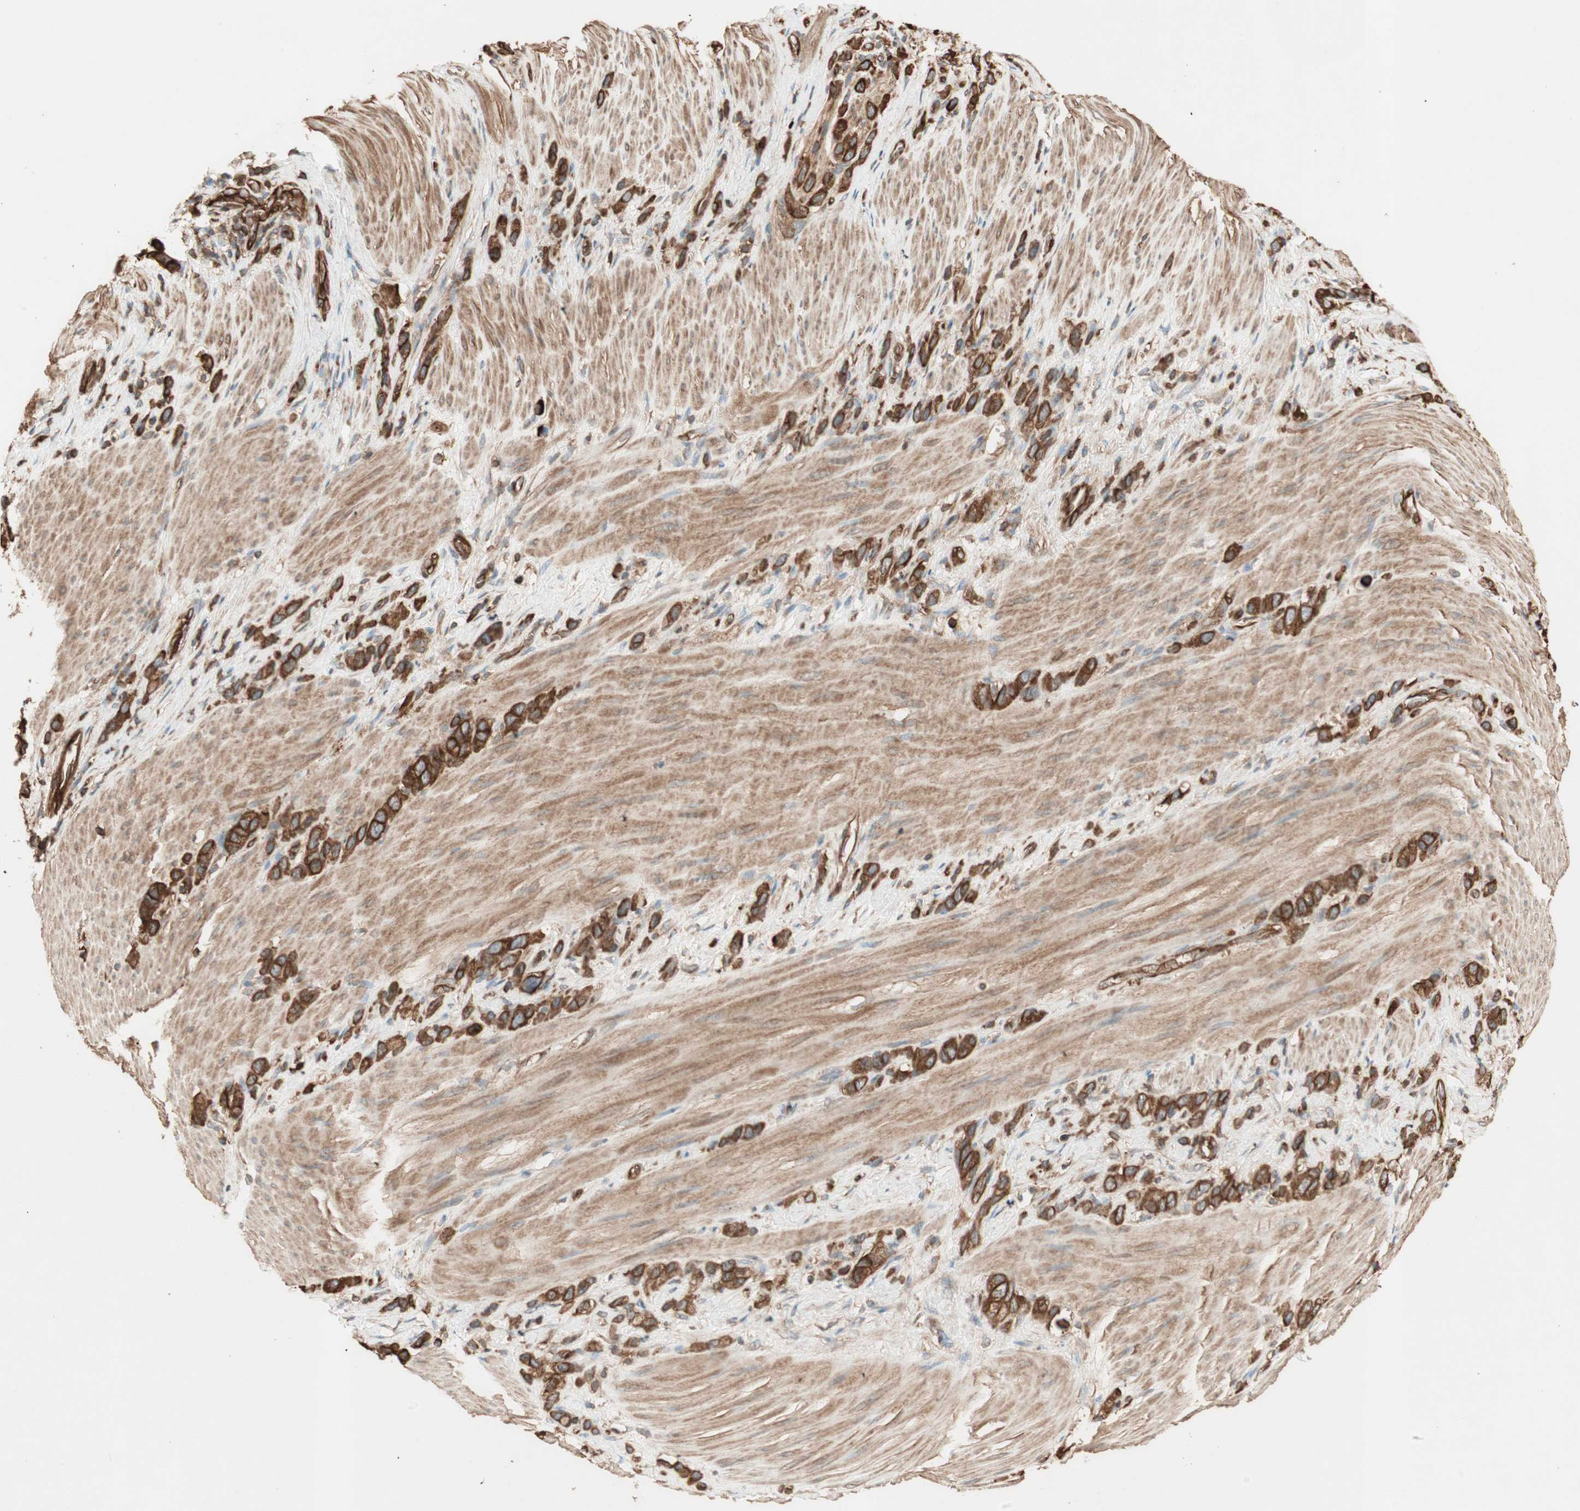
{"staining": {"intensity": "strong", "quantity": ">75%", "location": "cytoplasmic/membranous"}, "tissue": "stomach cancer", "cell_type": "Tumor cells", "image_type": "cancer", "snomed": [{"axis": "morphology", "description": "Normal tissue, NOS"}, {"axis": "morphology", "description": "Adenocarcinoma, NOS"}, {"axis": "morphology", "description": "Adenocarcinoma, High grade"}, {"axis": "topography", "description": "Stomach, upper"}, {"axis": "topography", "description": "Stomach"}], "caption": "Immunohistochemical staining of human stomach high-grade adenocarcinoma exhibits high levels of strong cytoplasmic/membranous protein staining in about >75% of tumor cells. (Brightfield microscopy of DAB IHC at high magnification).", "gene": "TCP11L1", "patient": {"sex": "female", "age": 65}}